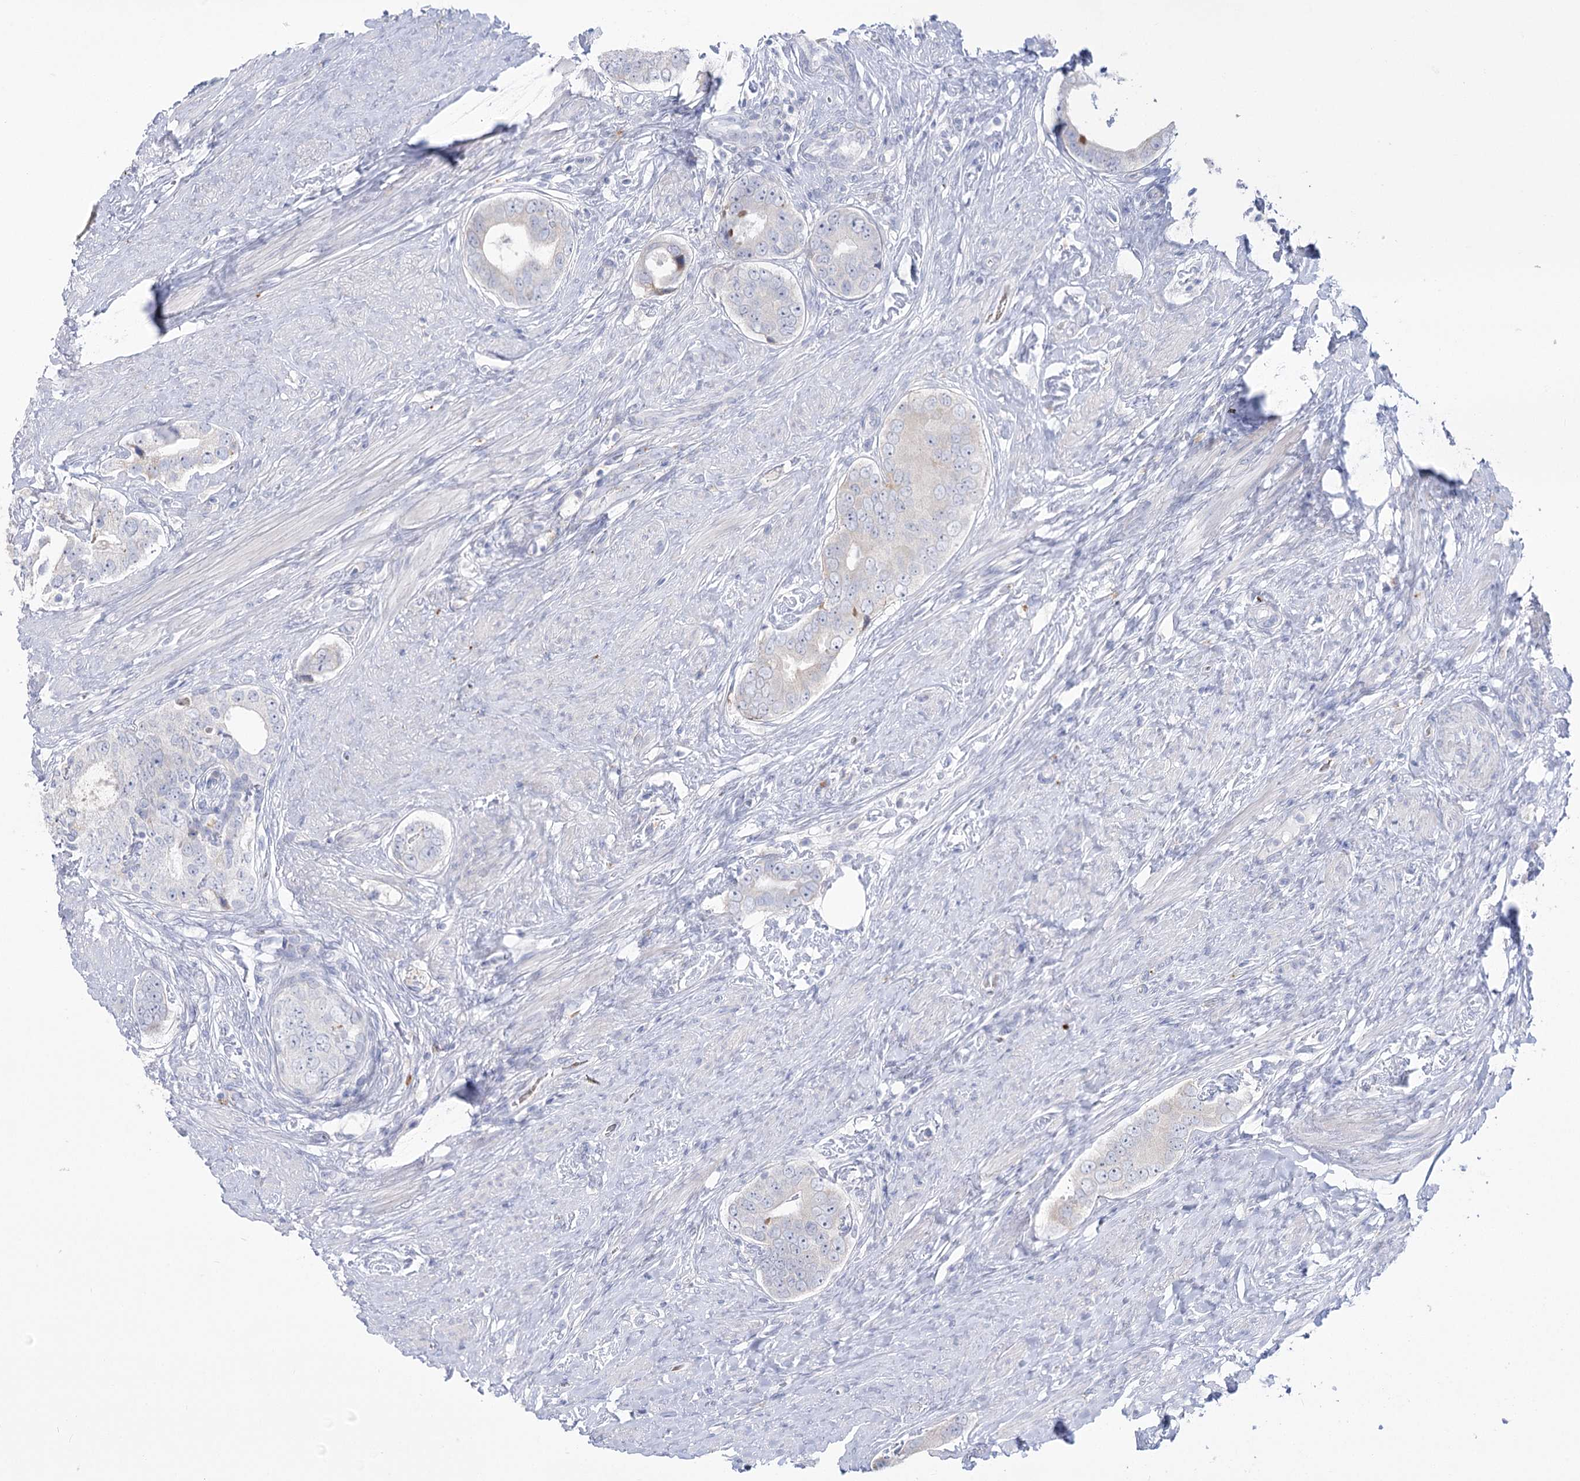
{"staining": {"intensity": "weak", "quantity": "<25%", "location": "cytoplasmic/membranous"}, "tissue": "prostate cancer", "cell_type": "Tumor cells", "image_type": "cancer", "snomed": [{"axis": "morphology", "description": "Adenocarcinoma, High grade"}, {"axis": "topography", "description": "Prostate"}], "caption": "The IHC image has no significant expression in tumor cells of high-grade adenocarcinoma (prostate) tissue.", "gene": "SIAE", "patient": {"sex": "male", "age": 56}}